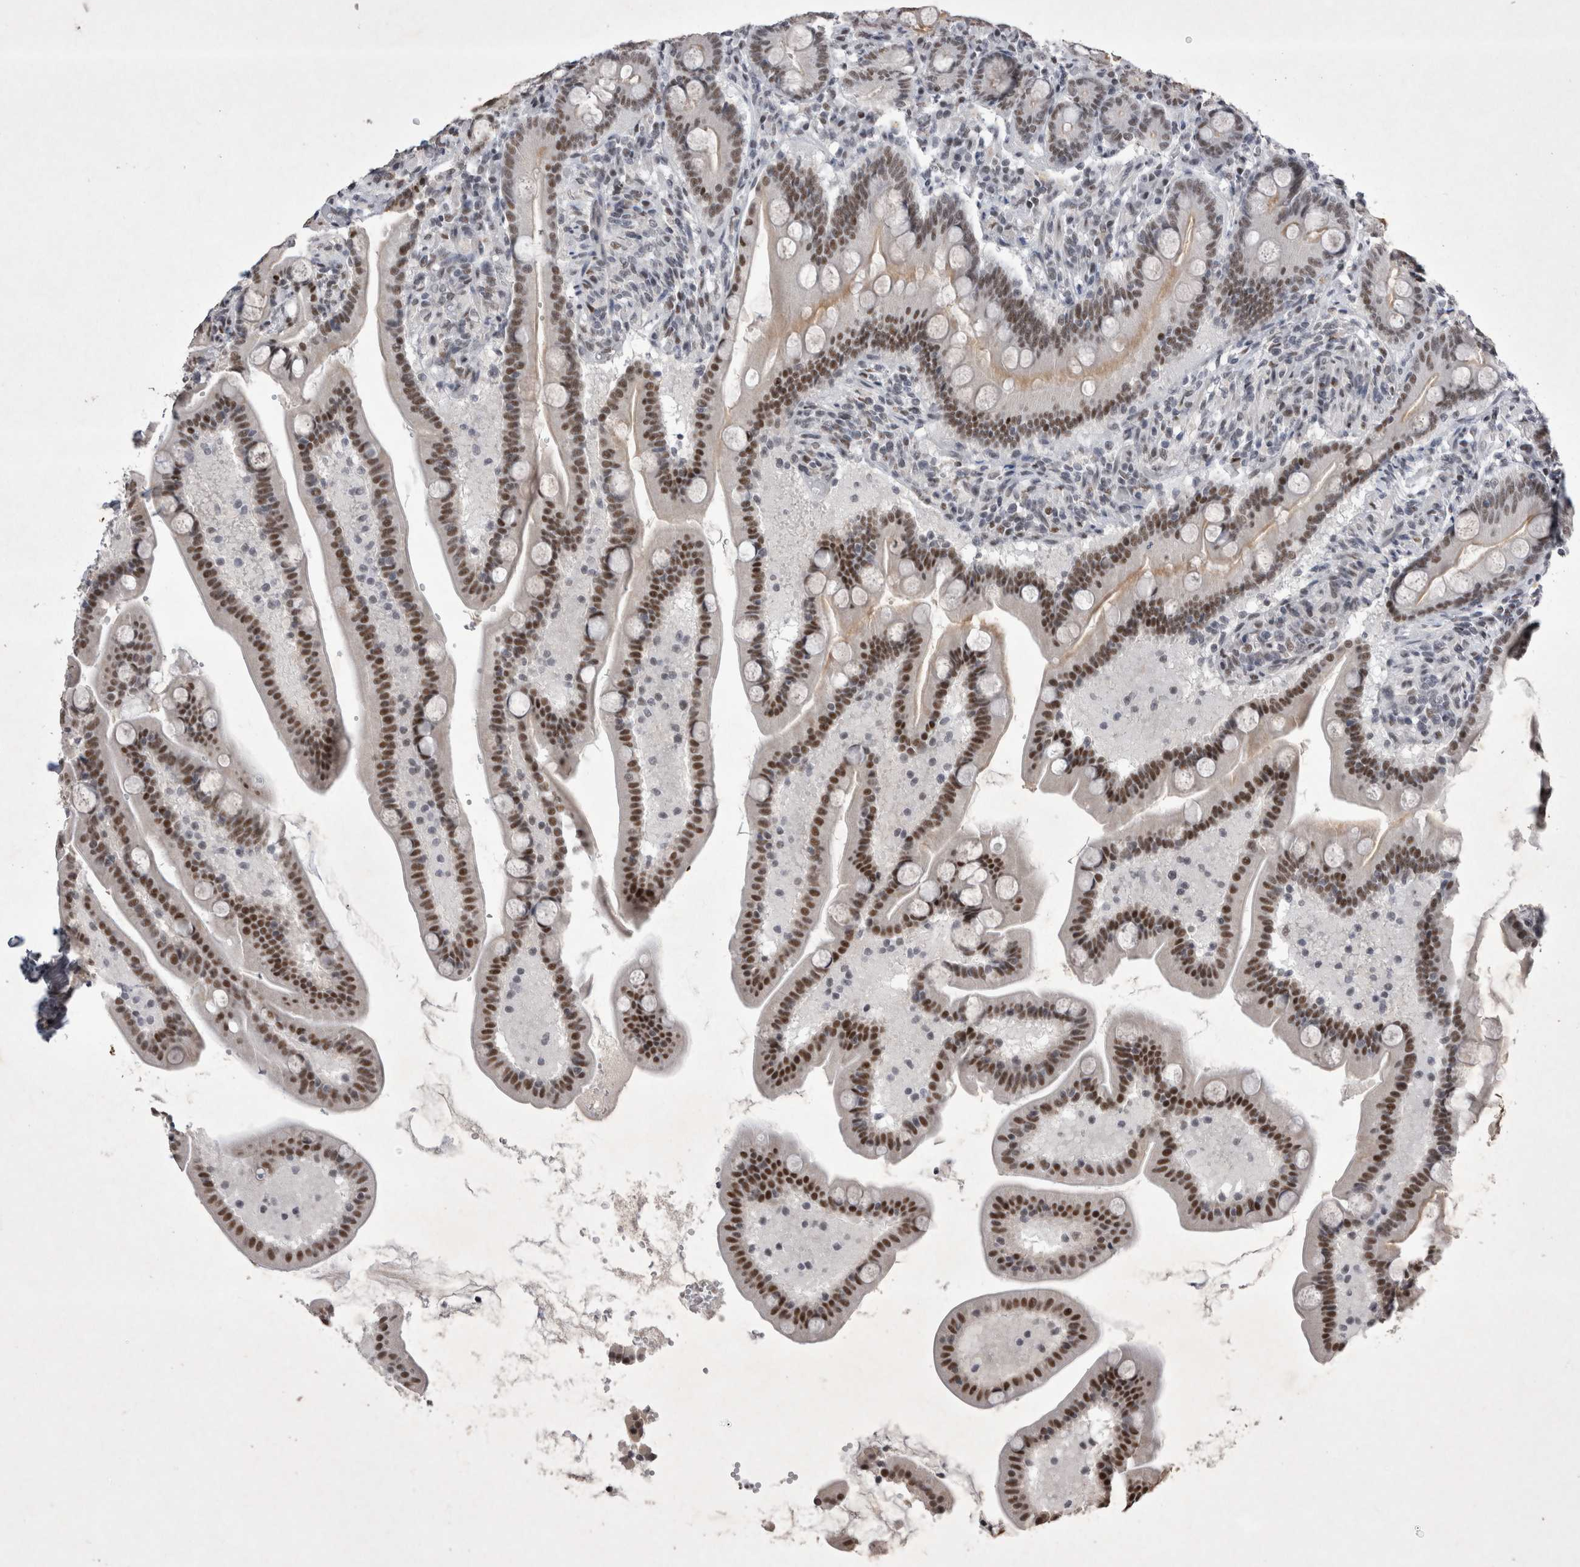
{"staining": {"intensity": "moderate", "quantity": "25%-75%", "location": "cytoplasmic/membranous,nuclear"}, "tissue": "duodenum", "cell_type": "Glandular cells", "image_type": "normal", "snomed": [{"axis": "morphology", "description": "Normal tissue, NOS"}, {"axis": "topography", "description": "Duodenum"}], "caption": "The photomicrograph shows immunohistochemical staining of unremarkable duodenum. There is moderate cytoplasmic/membranous,nuclear expression is appreciated in about 25%-75% of glandular cells. Using DAB (3,3'-diaminobenzidine) (brown) and hematoxylin (blue) stains, captured at high magnification using brightfield microscopy.", "gene": "RBM6", "patient": {"sex": "male", "age": 54}}